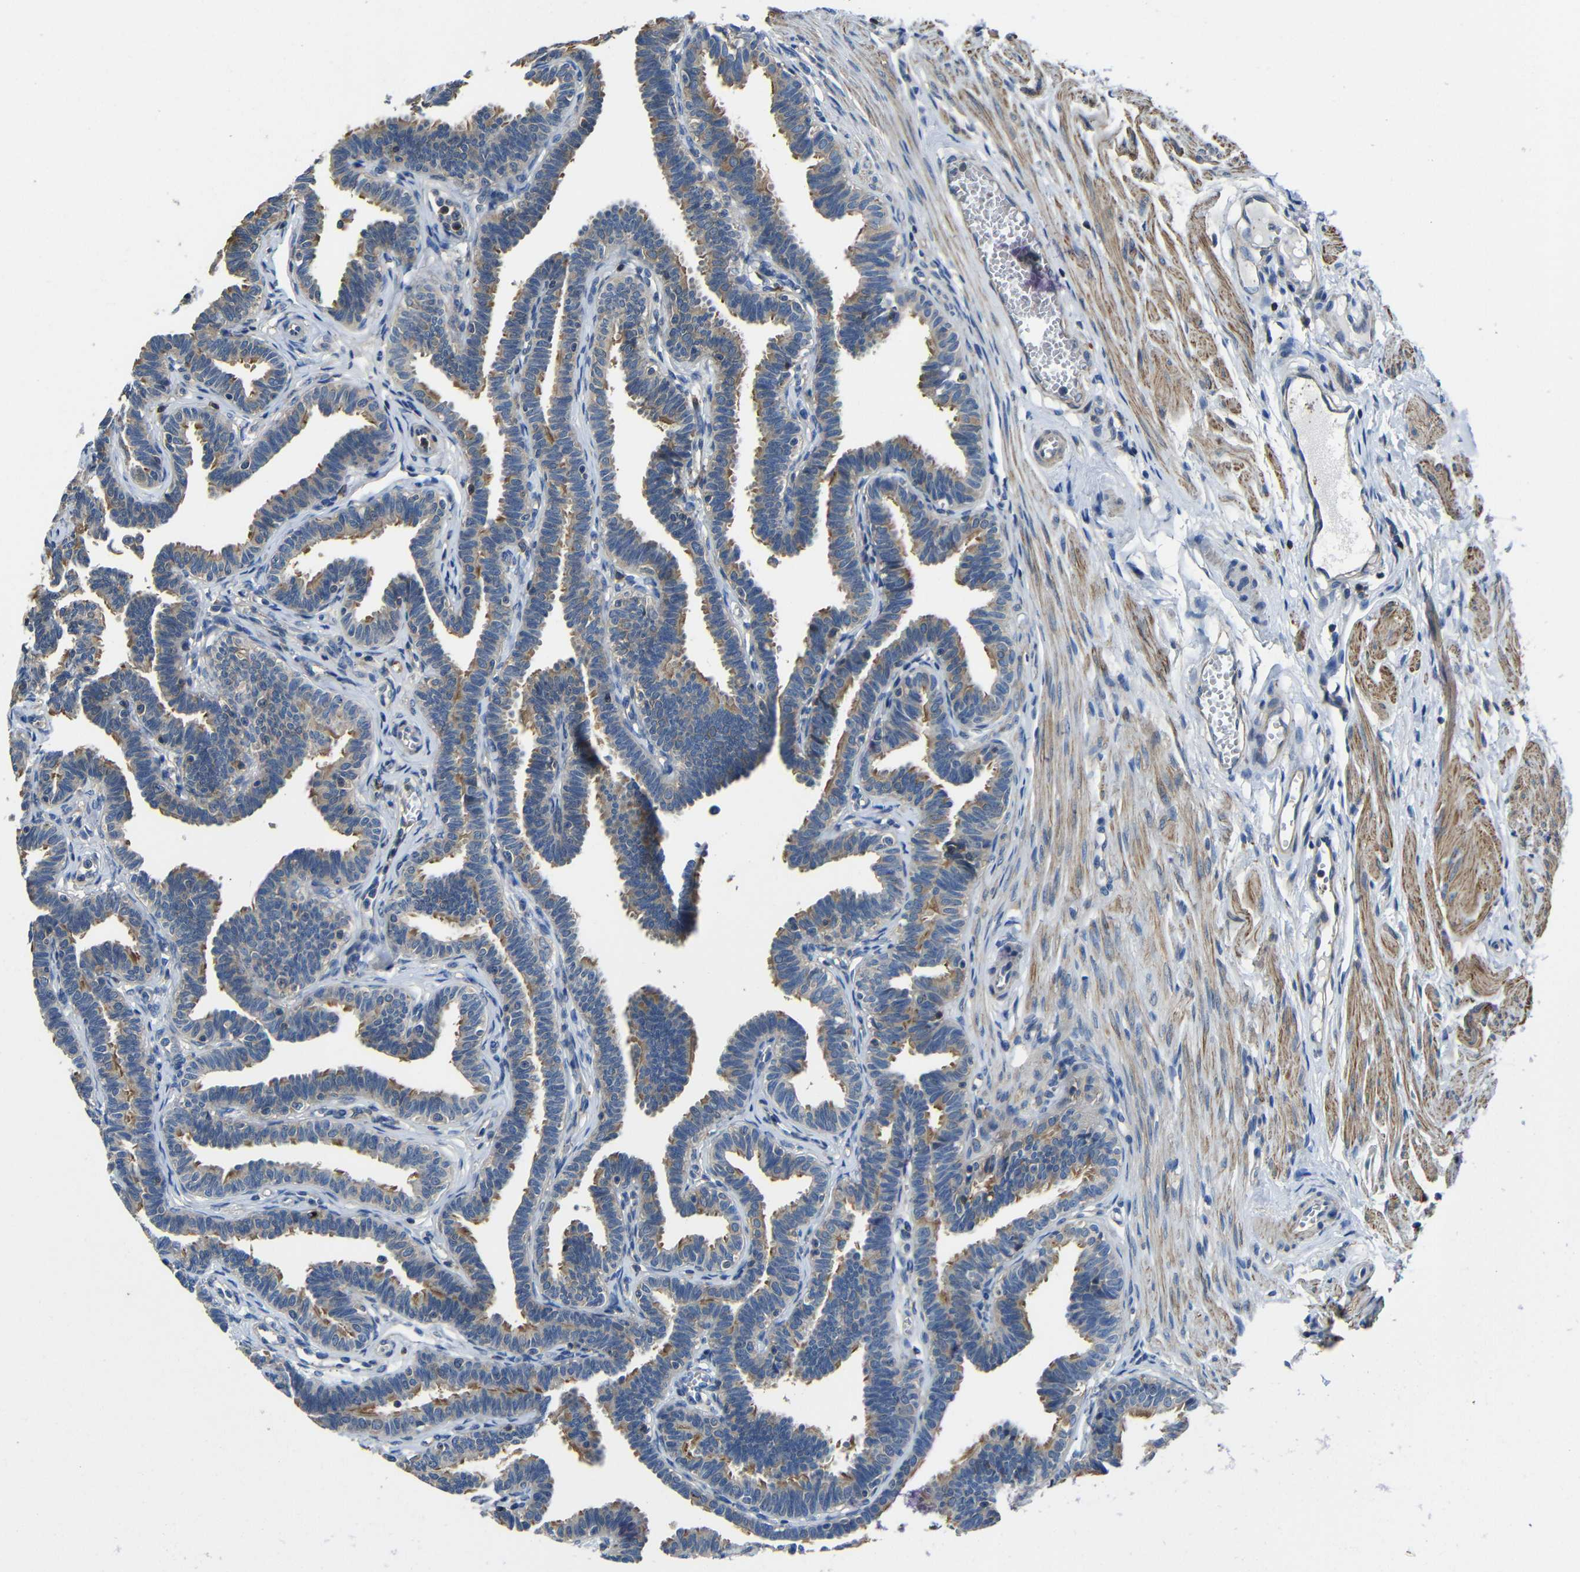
{"staining": {"intensity": "moderate", "quantity": ">75%", "location": "cytoplasmic/membranous"}, "tissue": "fallopian tube", "cell_type": "Glandular cells", "image_type": "normal", "snomed": [{"axis": "morphology", "description": "Normal tissue, NOS"}, {"axis": "topography", "description": "Fallopian tube"}, {"axis": "topography", "description": "Ovary"}], "caption": "Immunohistochemical staining of benign fallopian tube reveals moderate cytoplasmic/membranous protein positivity in about >75% of glandular cells.", "gene": "GDI1", "patient": {"sex": "female", "age": 23}}